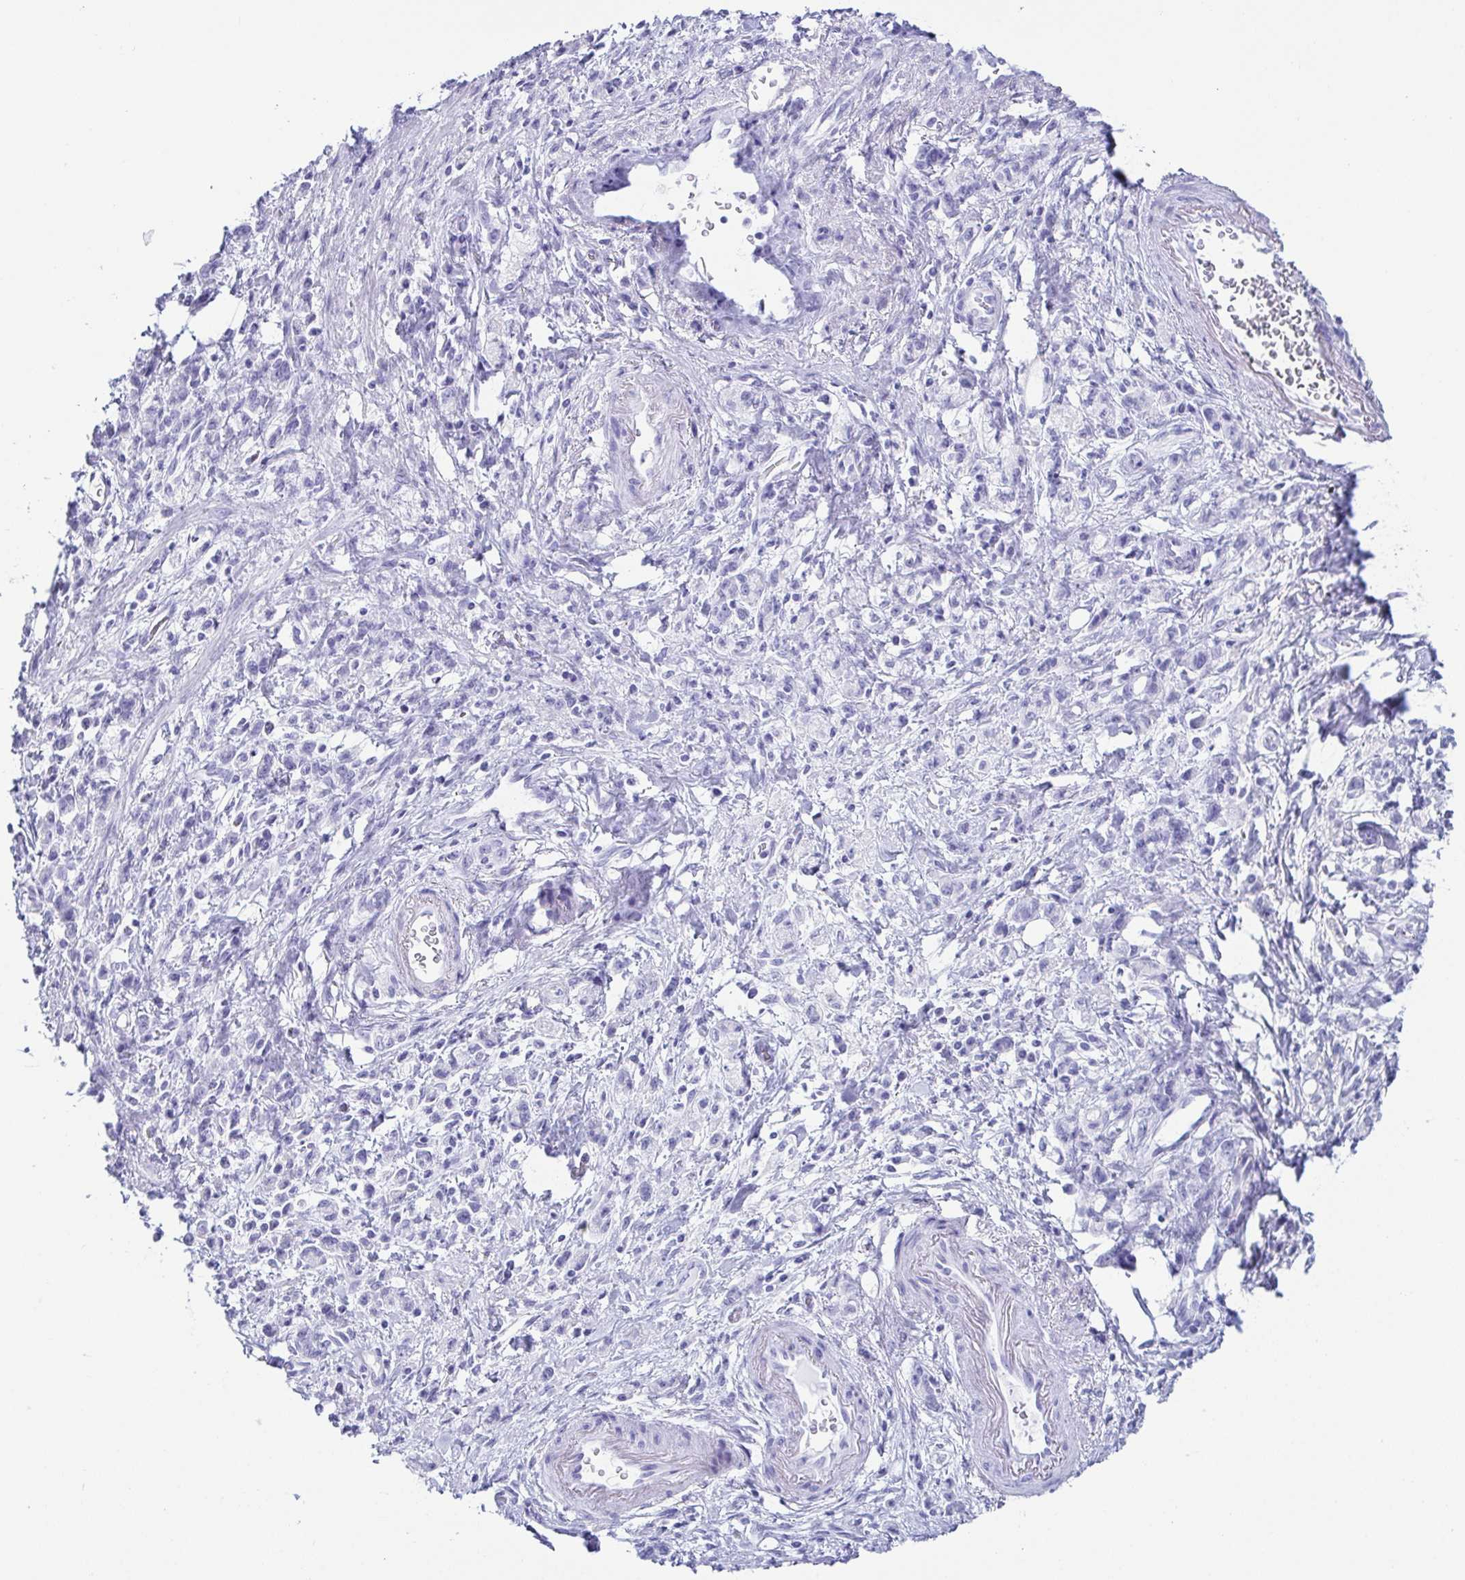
{"staining": {"intensity": "negative", "quantity": "none", "location": "none"}, "tissue": "stomach cancer", "cell_type": "Tumor cells", "image_type": "cancer", "snomed": [{"axis": "morphology", "description": "Adenocarcinoma, NOS"}, {"axis": "topography", "description": "Stomach"}], "caption": "Immunohistochemistry histopathology image of human stomach cancer stained for a protein (brown), which reveals no staining in tumor cells.", "gene": "CD164L2", "patient": {"sex": "male", "age": 77}}